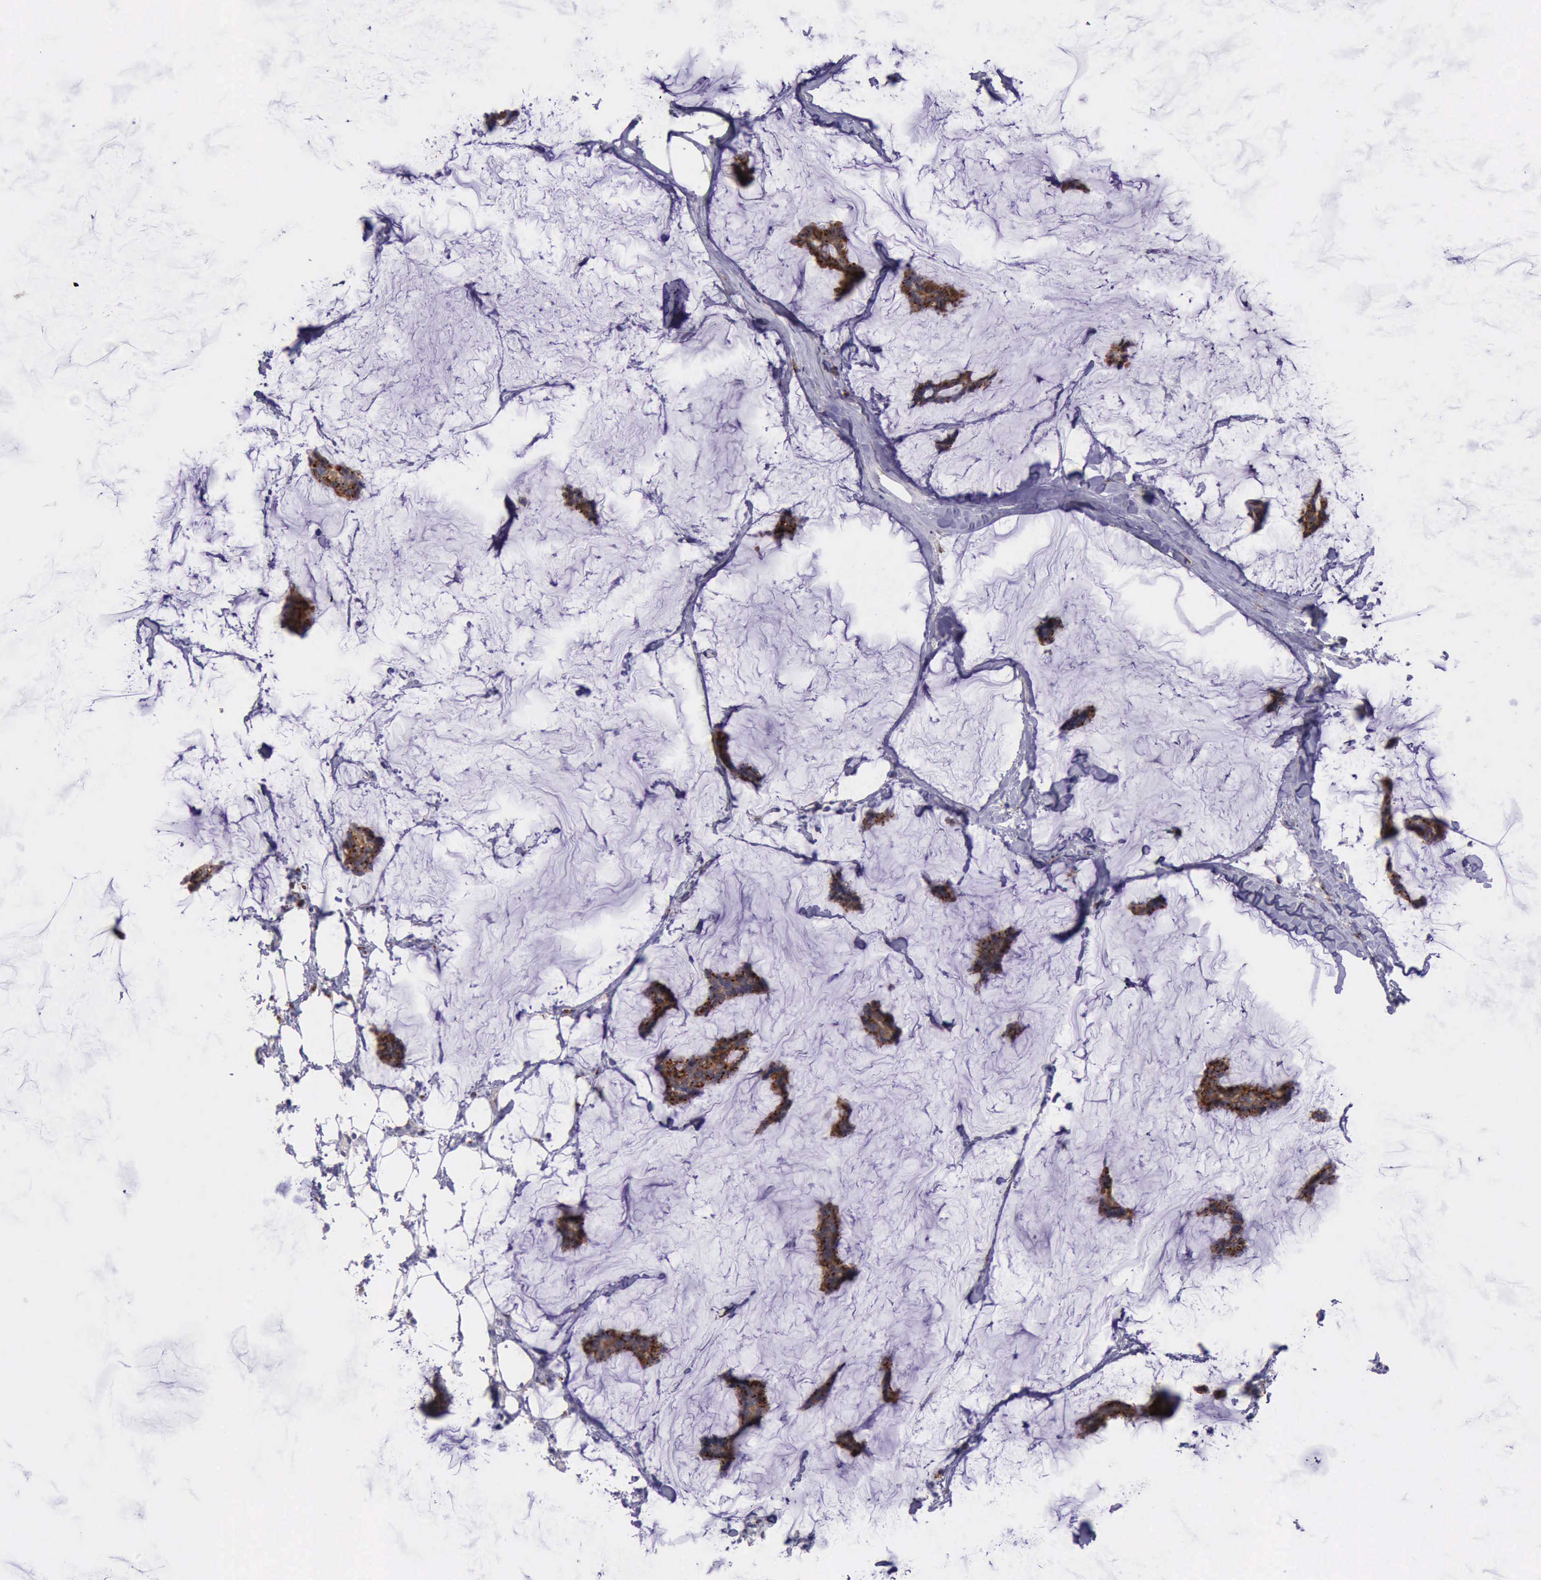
{"staining": {"intensity": "strong", "quantity": ">75%", "location": "cytoplasmic/membranous"}, "tissue": "breast cancer", "cell_type": "Tumor cells", "image_type": "cancer", "snomed": [{"axis": "morphology", "description": "Duct carcinoma"}, {"axis": "topography", "description": "Breast"}], "caption": "The micrograph exhibits staining of breast intraductal carcinoma, revealing strong cytoplasmic/membranous protein staining (brown color) within tumor cells.", "gene": "GOLGA5", "patient": {"sex": "female", "age": 93}}